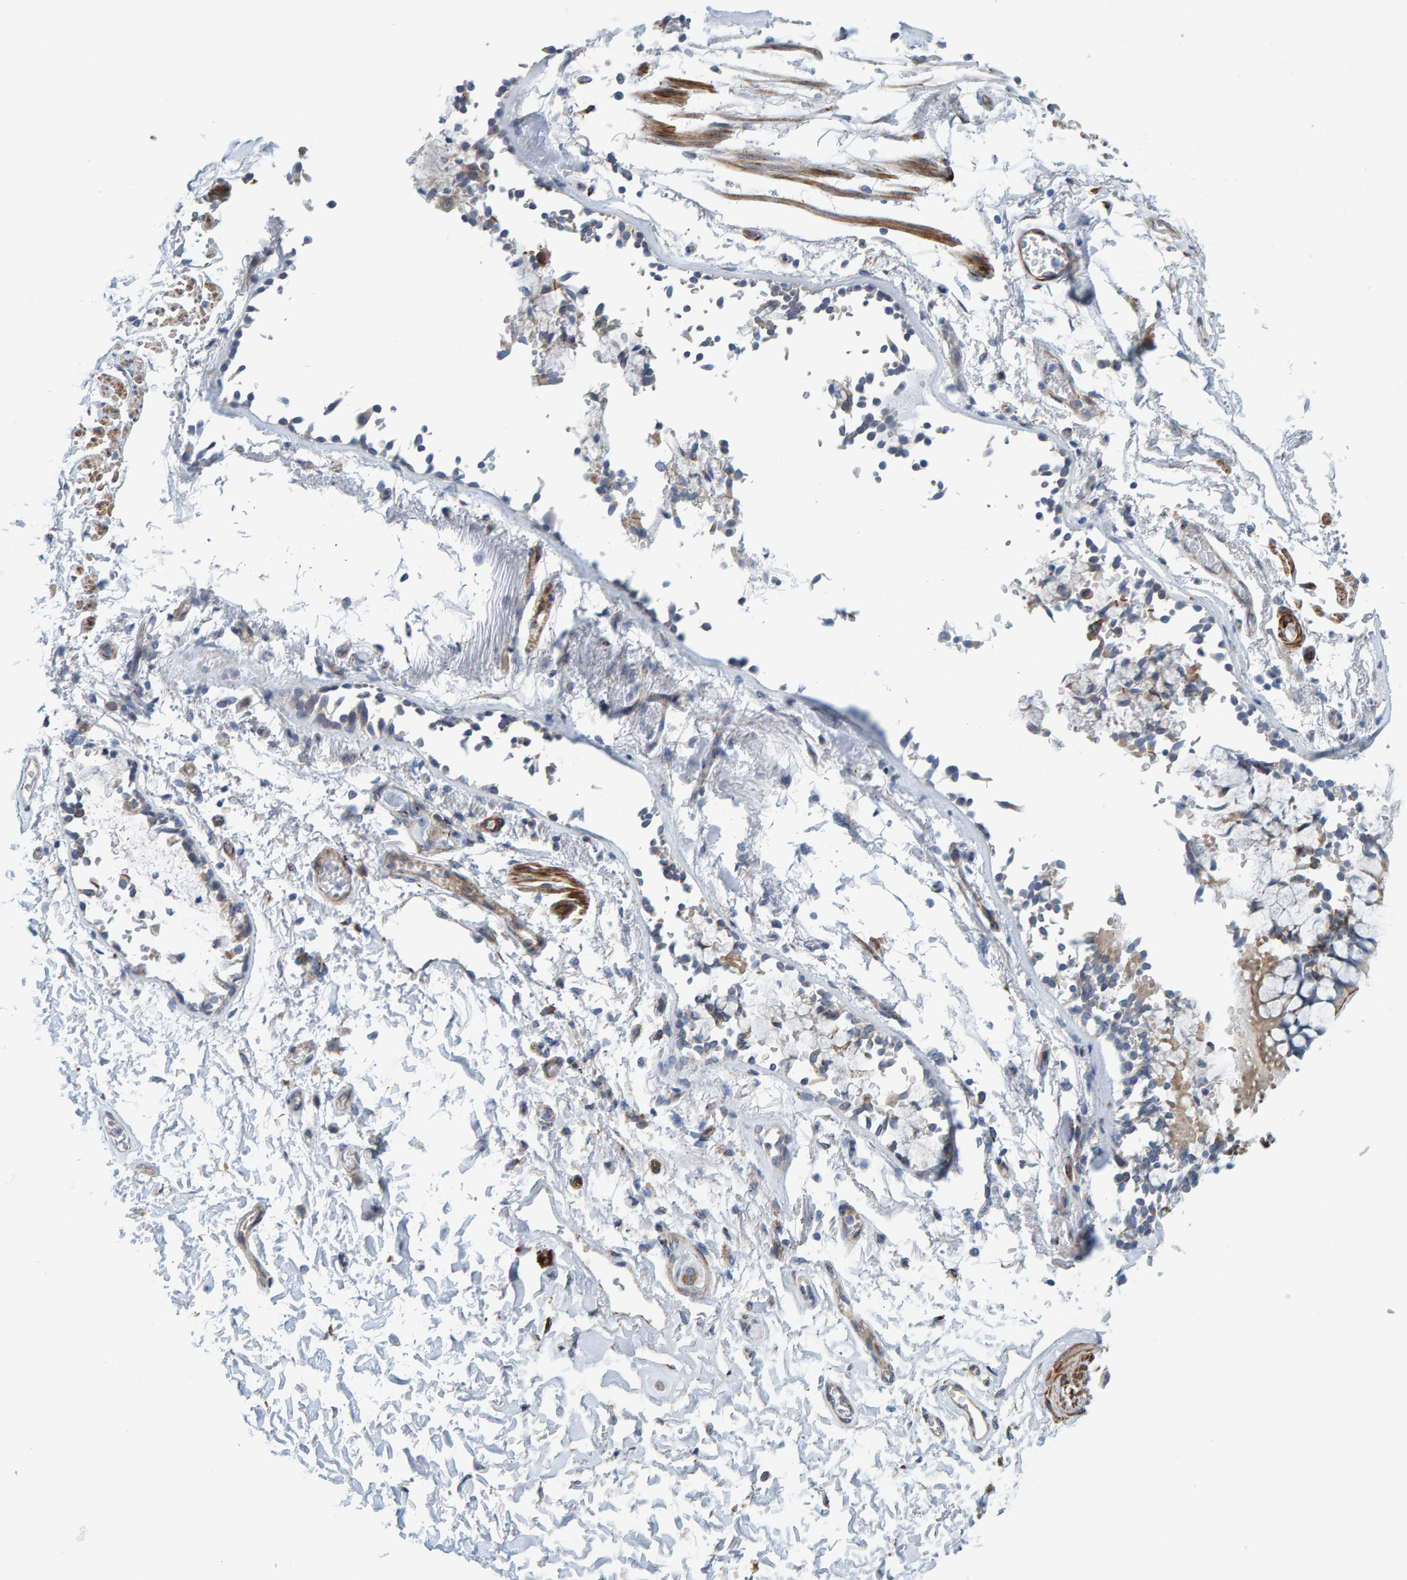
{"staining": {"intensity": "negative", "quantity": "none", "location": "none"}, "tissue": "adipose tissue", "cell_type": "Adipocytes", "image_type": "normal", "snomed": [{"axis": "morphology", "description": "Normal tissue, NOS"}, {"axis": "topography", "description": "Cartilage tissue"}, {"axis": "topography", "description": "Lung"}], "caption": "Immunohistochemical staining of unremarkable adipose tissue reveals no significant staining in adipocytes. Brightfield microscopy of immunohistochemistry stained with DAB (brown) and hematoxylin (blue), captured at high magnification.", "gene": "MMP16", "patient": {"sex": "female", "age": 77}}